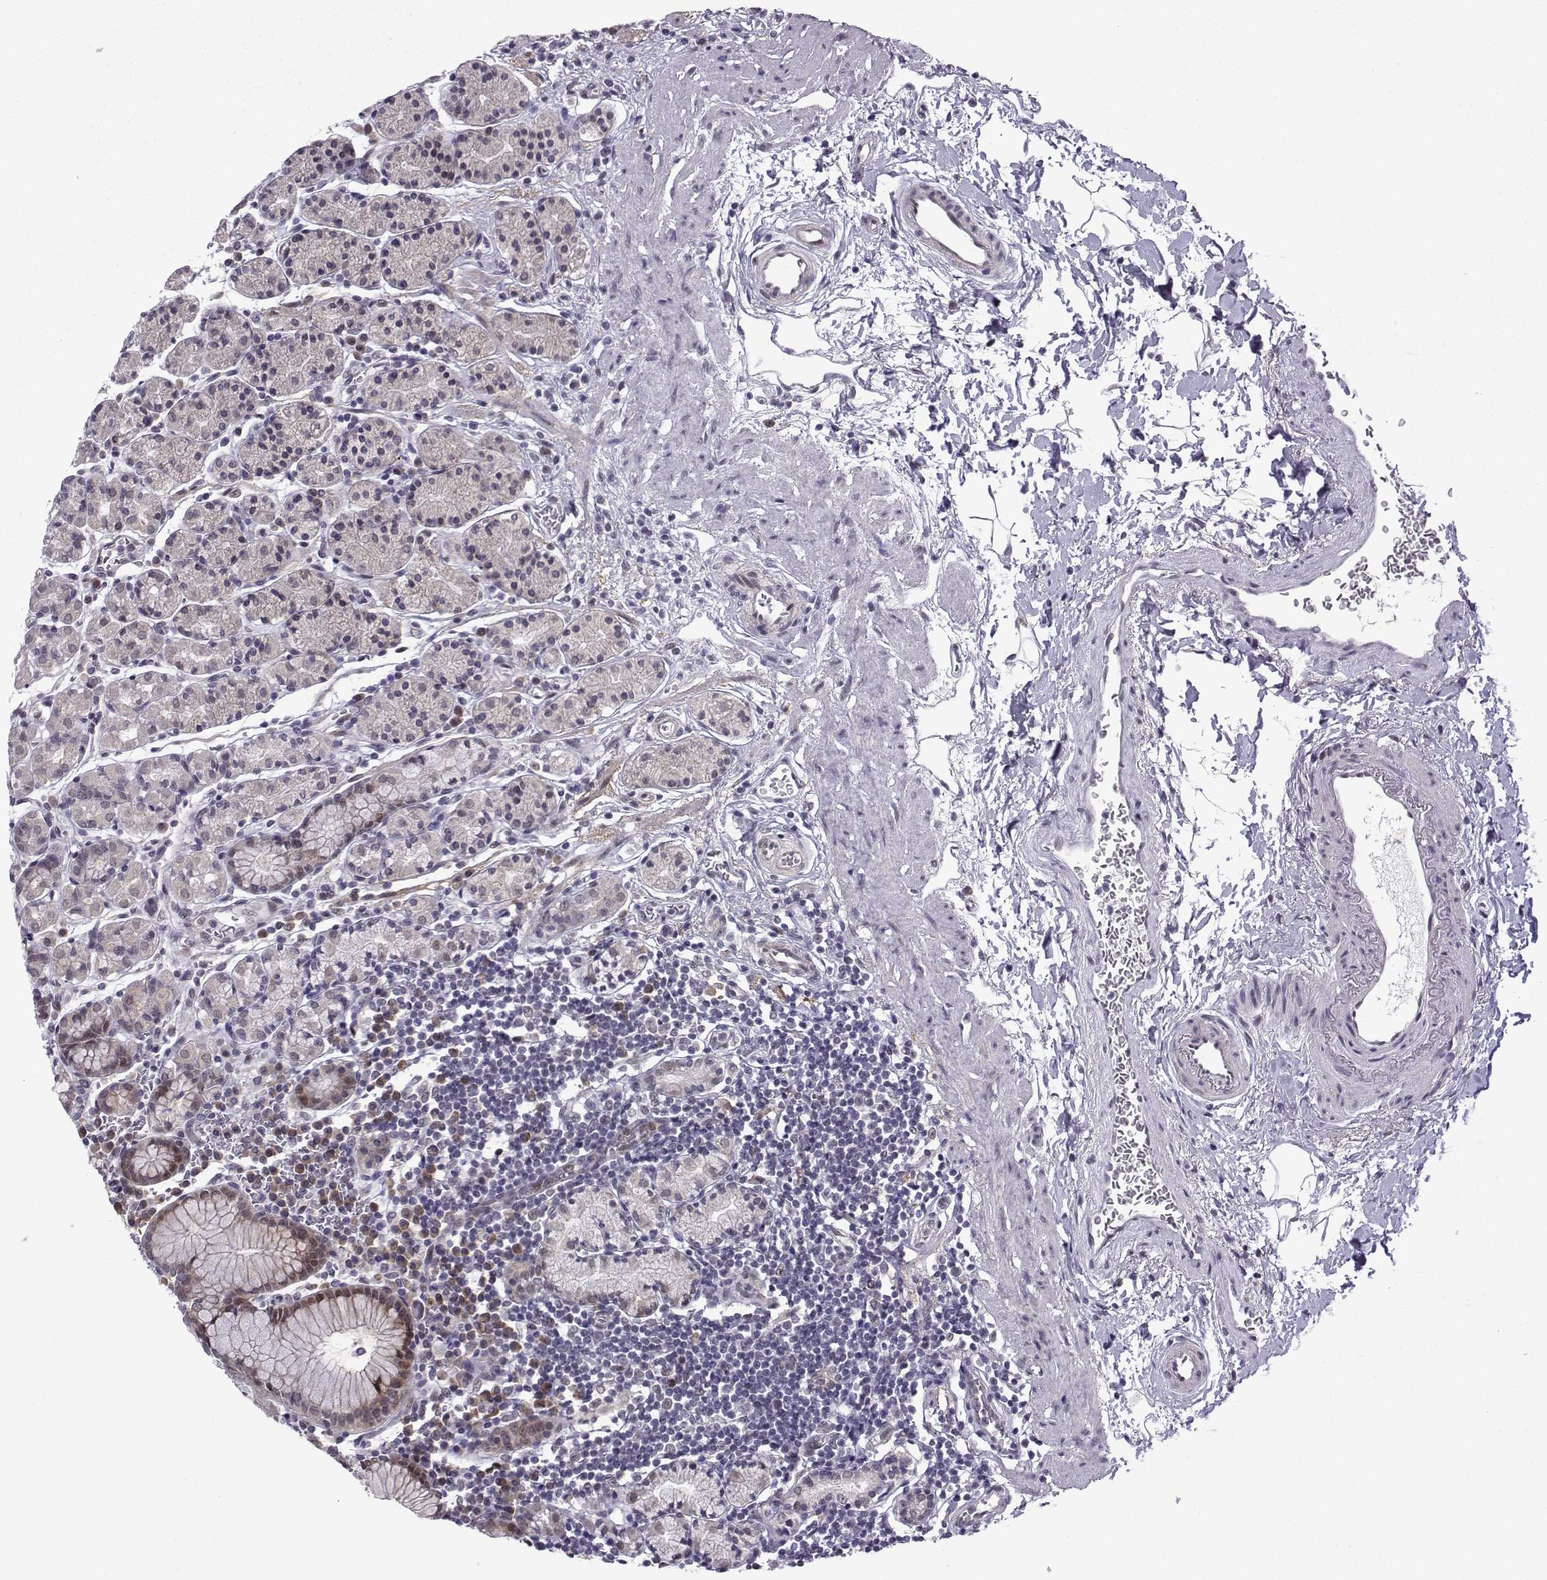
{"staining": {"intensity": "moderate", "quantity": "<25%", "location": "nuclear"}, "tissue": "stomach", "cell_type": "Glandular cells", "image_type": "normal", "snomed": [{"axis": "morphology", "description": "Normal tissue, NOS"}, {"axis": "topography", "description": "Stomach, upper"}, {"axis": "topography", "description": "Stomach"}], "caption": "Immunohistochemical staining of unremarkable human stomach exhibits low levels of moderate nuclear expression in about <25% of glandular cells. Immunohistochemistry (ihc) stains the protein of interest in brown and the nuclei are stained blue.", "gene": "FGF3", "patient": {"sex": "male", "age": 62}}